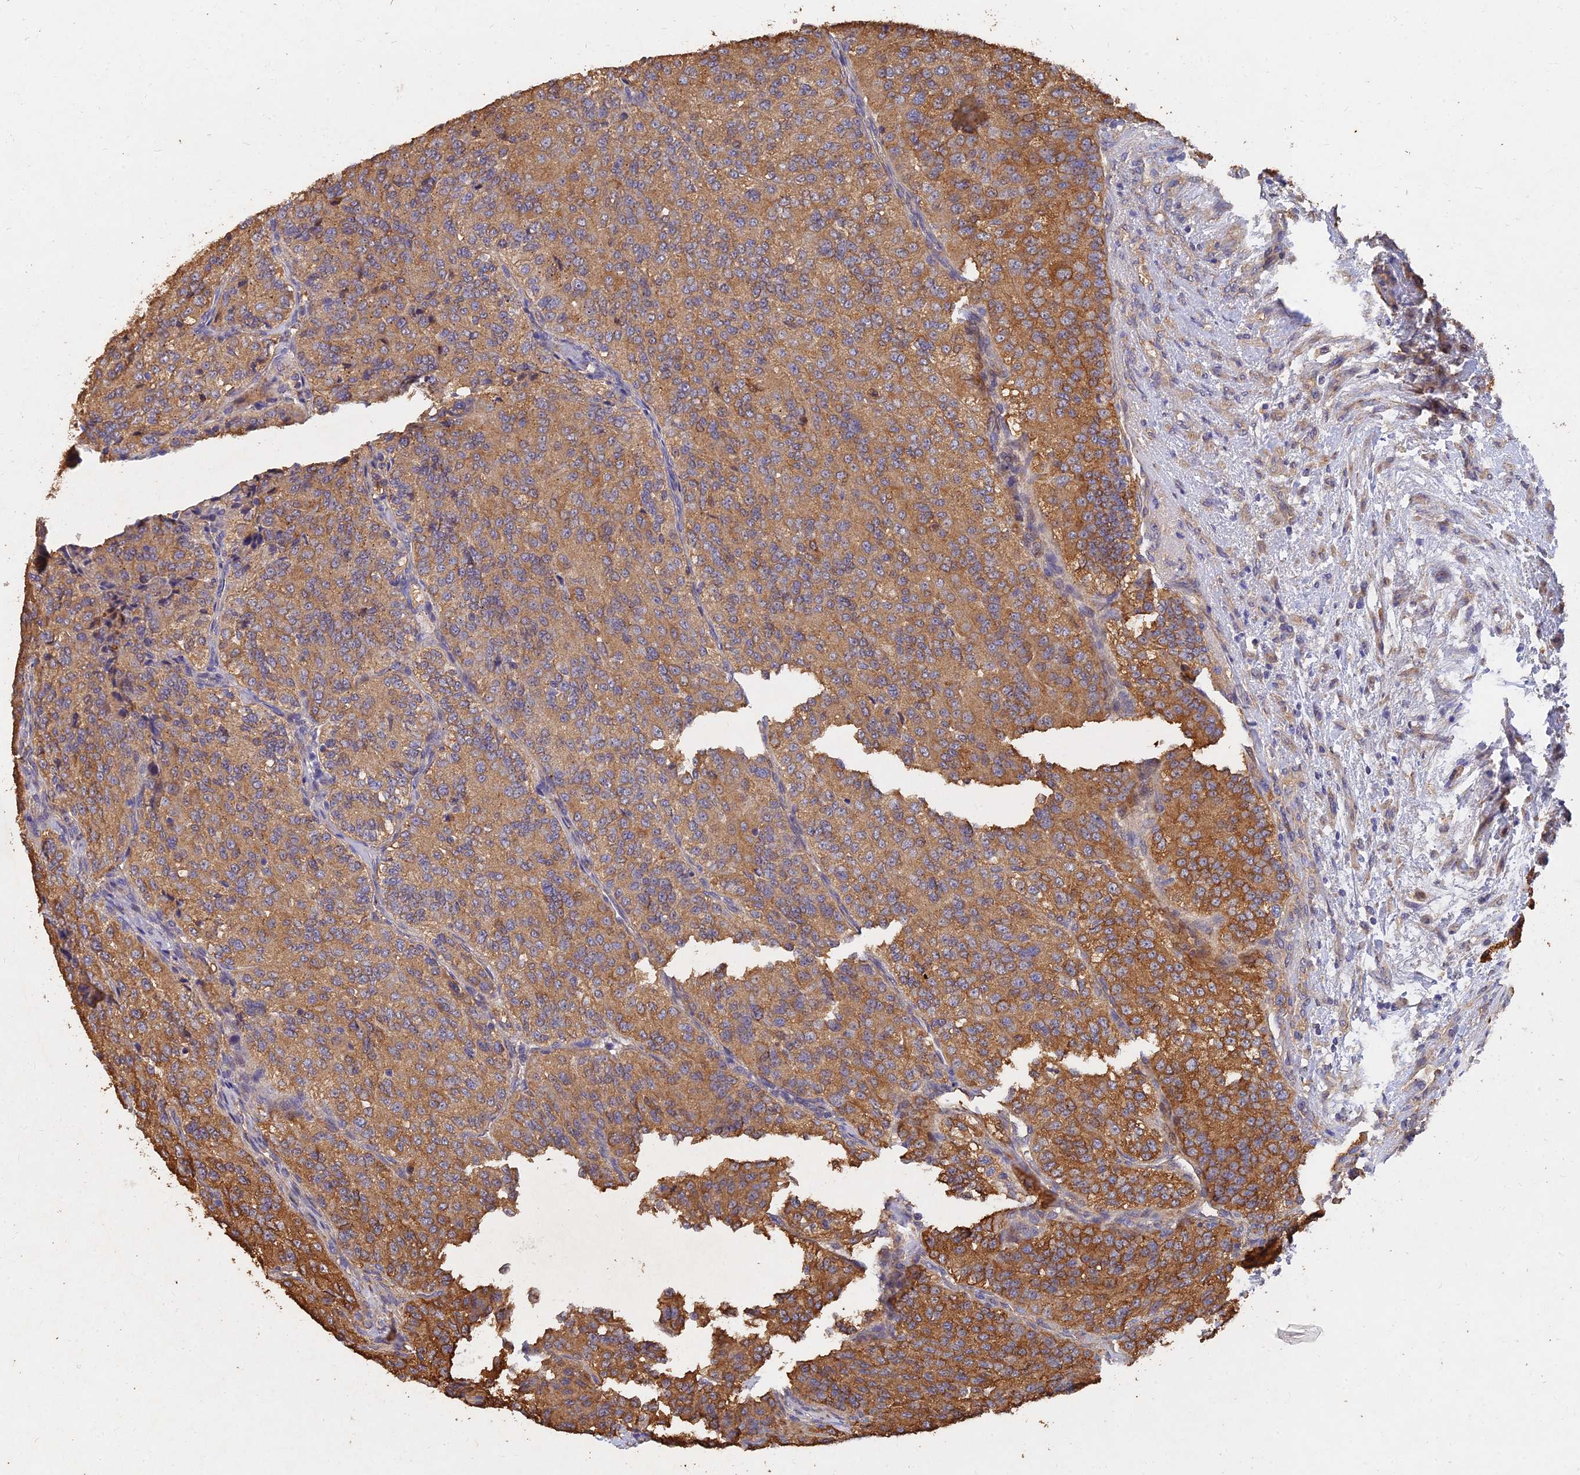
{"staining": {"intensity": "moderate", "quantity": ">75%", "location": "cytoplasmic/membranous"}, "tissue": "renal cancer", "cell_type": "Tumor cells", "image_type": "cancer", "snomed": [{"axis": "morphology", "description": "Adenocarcinoma, NOS"}, {"axis": "topography", "description": "Kidney"}], "caption": "Human renal adenocarcinoma stained with a brown dye reveals moderate cytoplasmic/membranous positive expression in approximately >75% of tumor cells.", "gene": "SLC38A11", "patient": {"sex": "female", "age": 63}}